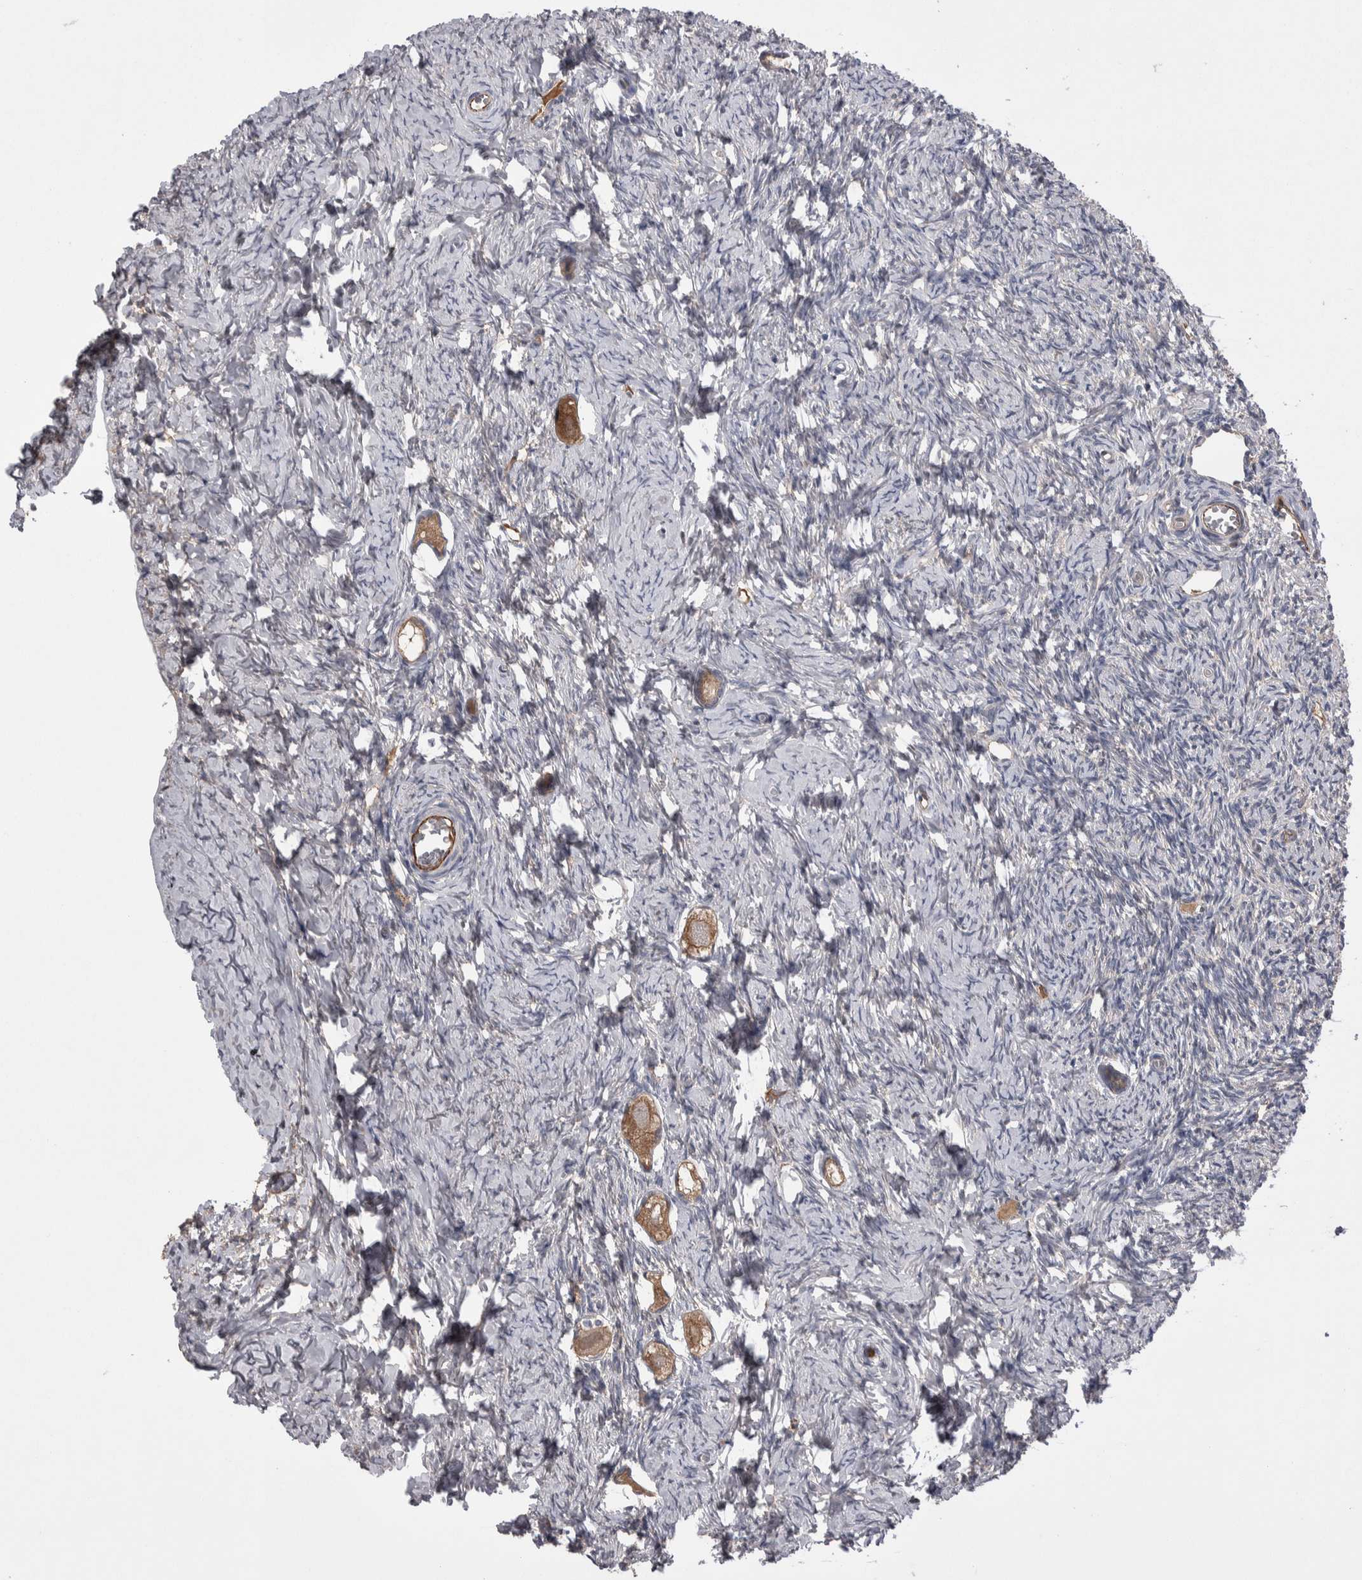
{"staining": {"intensity": "moderate", "quantity": ">75%", "location": "cytoplasmic/membranous"}, "tissue": "ovary", "cell_type": "Follicle cells", "image_type": "normal", "snomed": [{"axis": "morphology", "description": "Normal tissue, NOS"}, {"axis": "topography", "description": "Ovary"}], "caption": "A micrograph of human ovary stained for a protein exhibits moderate cytoplasmic/membranous brown staining in follicle cells.", "gene": "LIMA1", "patient": {"sex": "female", "age": 27}}